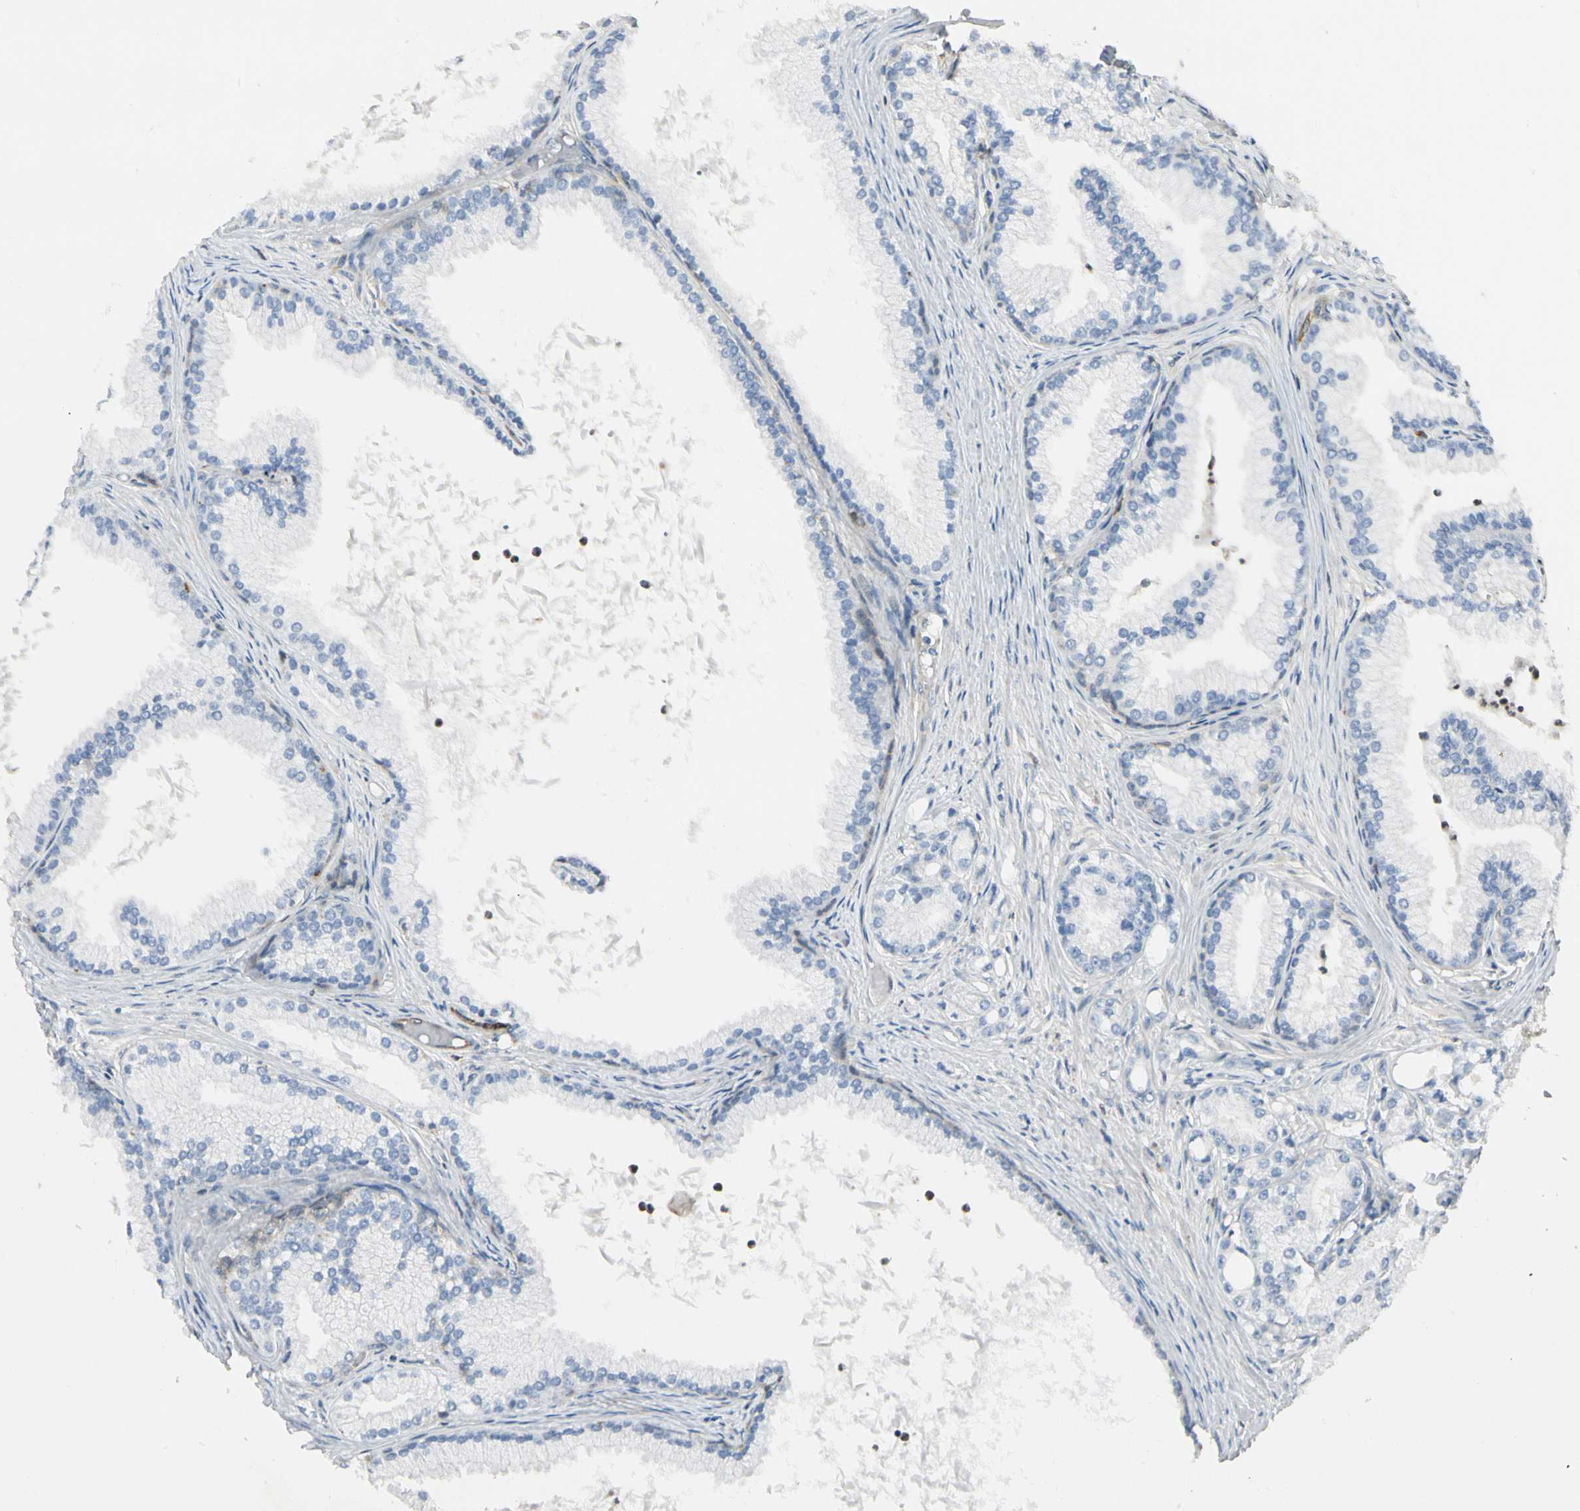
{"staining": {"intensity": "negative", "quantity": "none", "location": "none"}, "tissue": "prostate cancer", "cell_type": "Tumor cells", "image_type": "cancer", "snomed": [{"axis": "morphology", "description": "Adenocarcinoma, Low grade"}, {"axis": "topography", "description": "Prostate"}], "caption": "Prostate adenocarcinoma (low-grade) was stained to show a protein in brown. There is no significant expression in tumor cells. (DAB (3,3'-diaminobenzidine) IHC with hematoxylin counter stain).", "gene": "LPCAT2", "patient": {"sex": "male", "age": 72}}